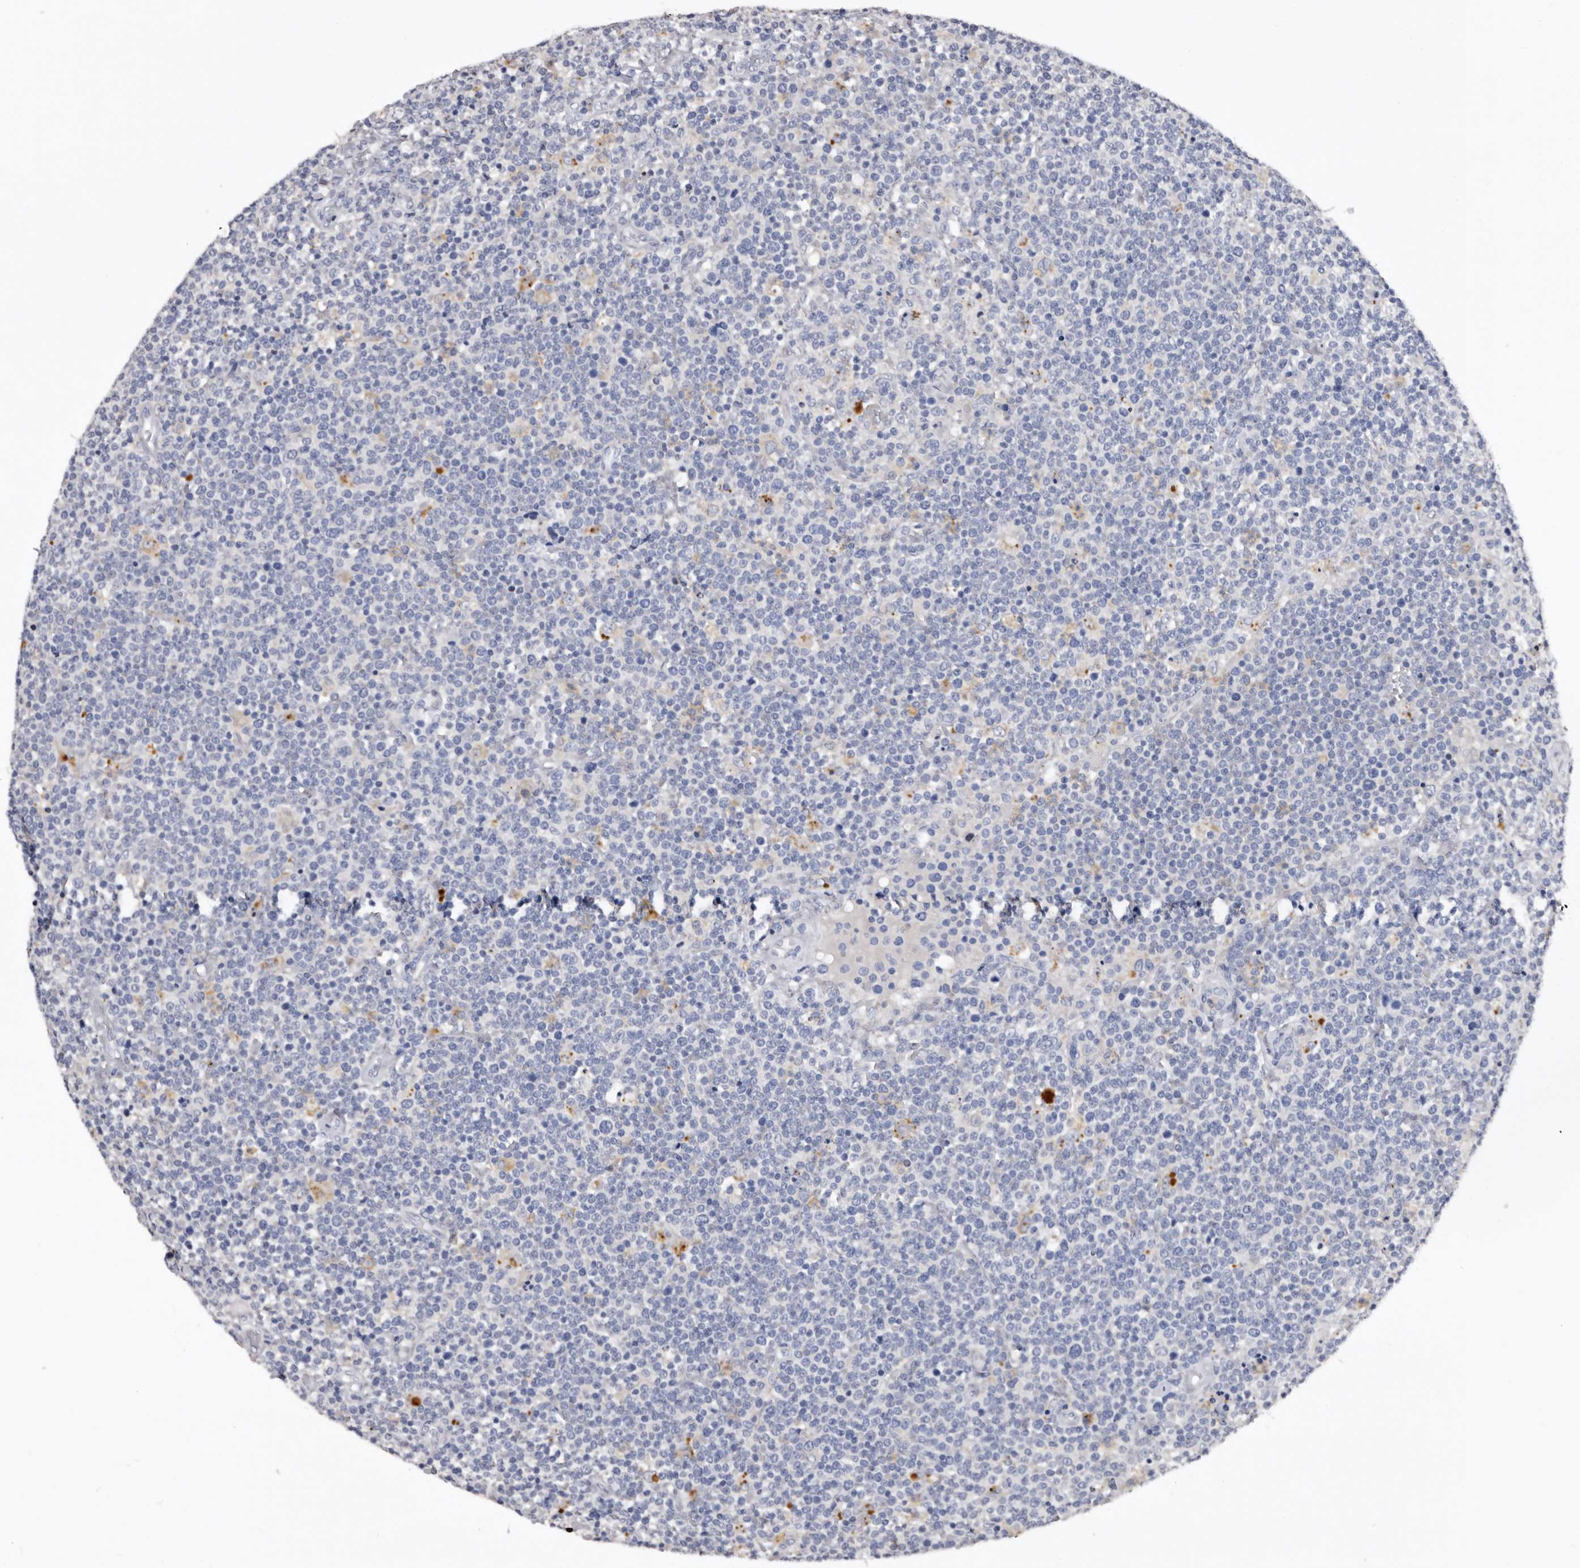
{"staining": {"intensity": "negative", "quantity": "none", "location": "none"}, "tissue": "lymphoma", "cell_type": "Tumor cells", "image_type": "cancer", "snomed": [{"axis": "morphology", "description": "Malignant lymphoma, non-Hodgkin's type, High grade"}, {"axis": "topography", "description": "Lymph node"}], "caption": "A high-resolution histopathology image shows immunohistochemistry staining of malignant lymphoma, non-Hodgkin's type (high-grade), which demonstrates no significant expression in tumor cells. Nuclei are stained in blue.", "gene": "SLC10A4", "patient": {"sex": "male", "age": 61}}